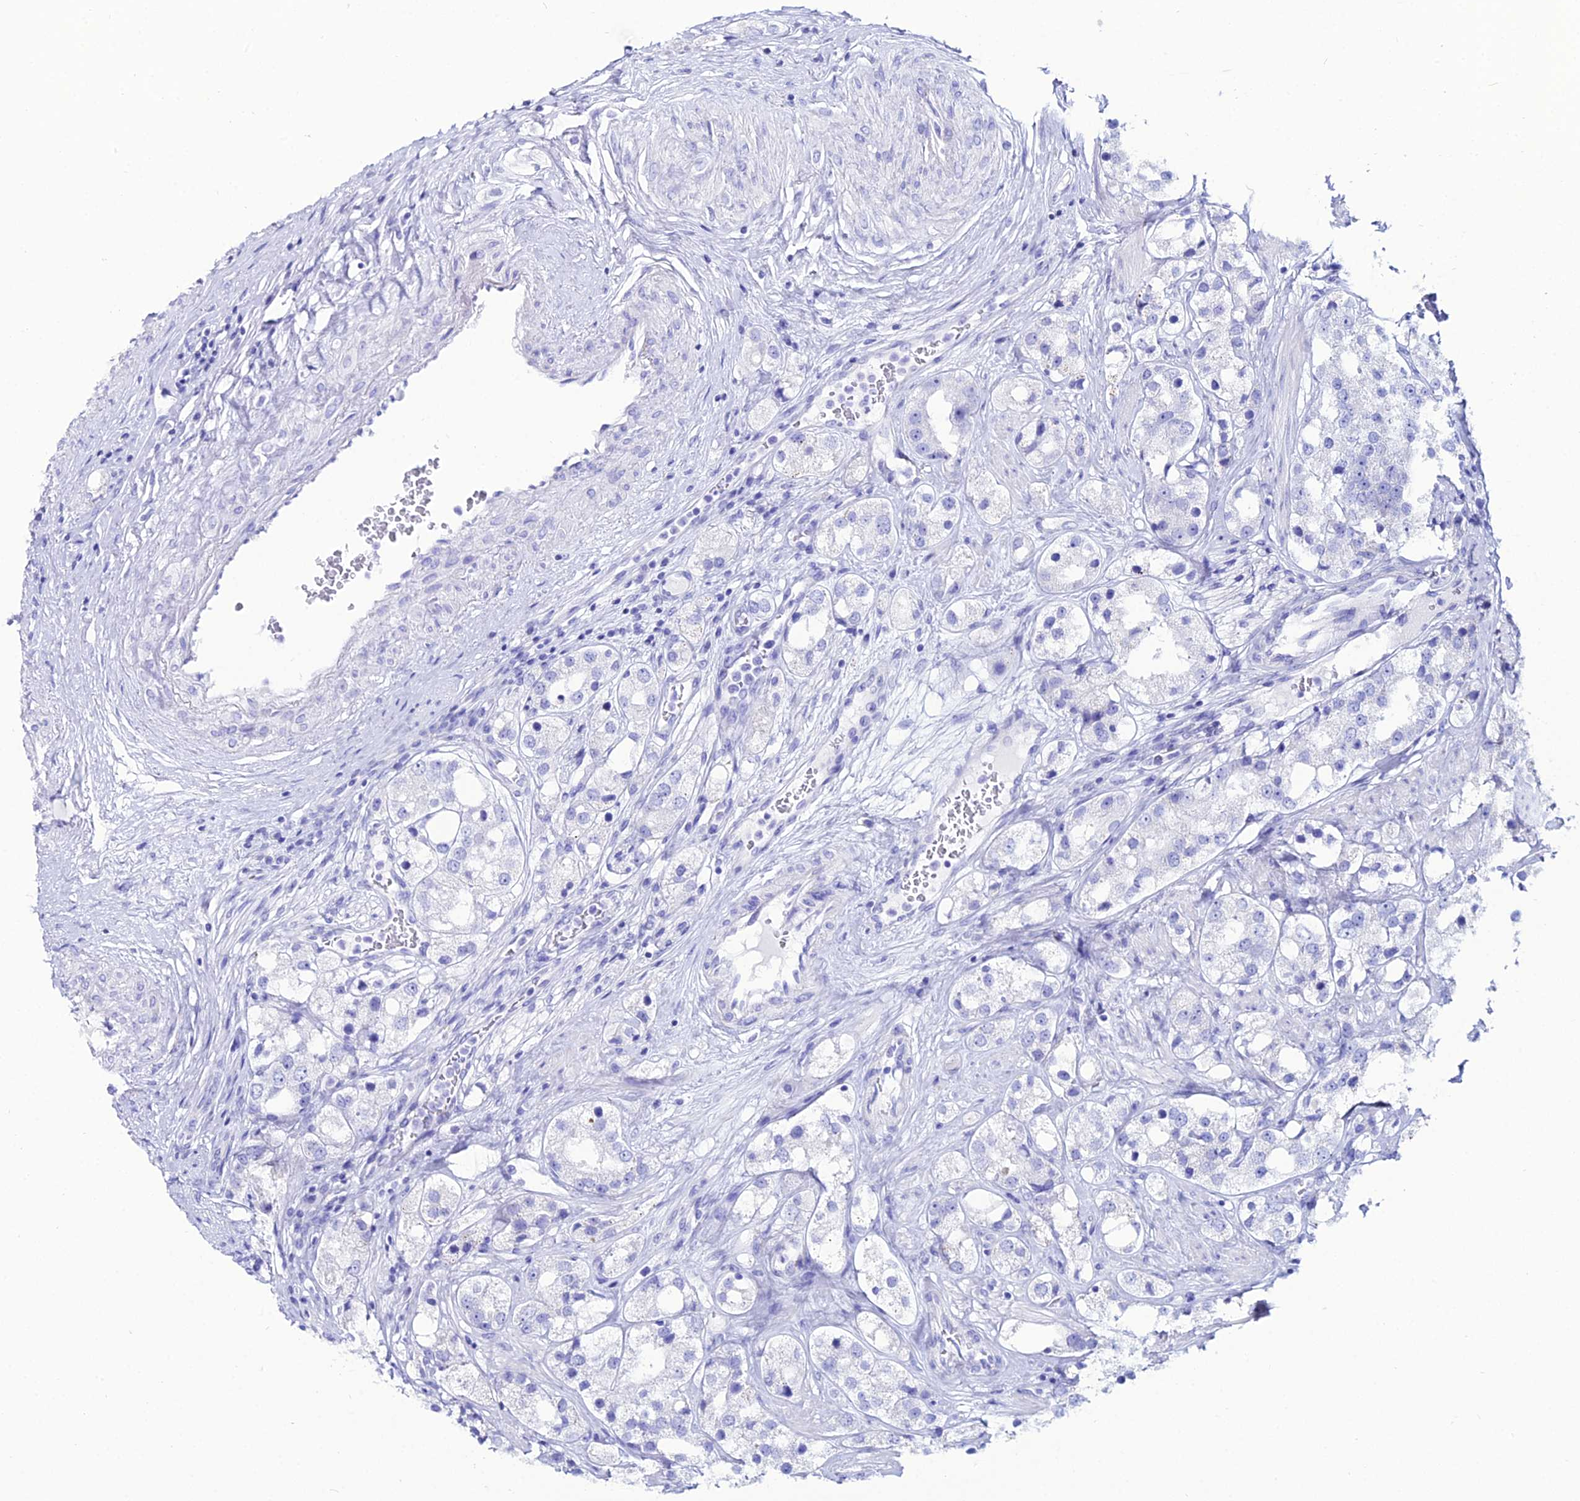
{"staining": {"intensity": "negative", "quantity": "none", "location": "none"}, "tissue": "prostate cancer", "cell_type": "Tumor cells", "image_type": "cancer", "snomed": [{"axis": "morphology", "description": "Adenocarcinoma, NOS"}, {"axis": "topography", "description": "Prostate"}], "caption": "An image of human prostate adenocarcinoma is negative for staining in tumor cells.", "gene": "OR4D5", "patient": {"sex": "male", "age": 79}}